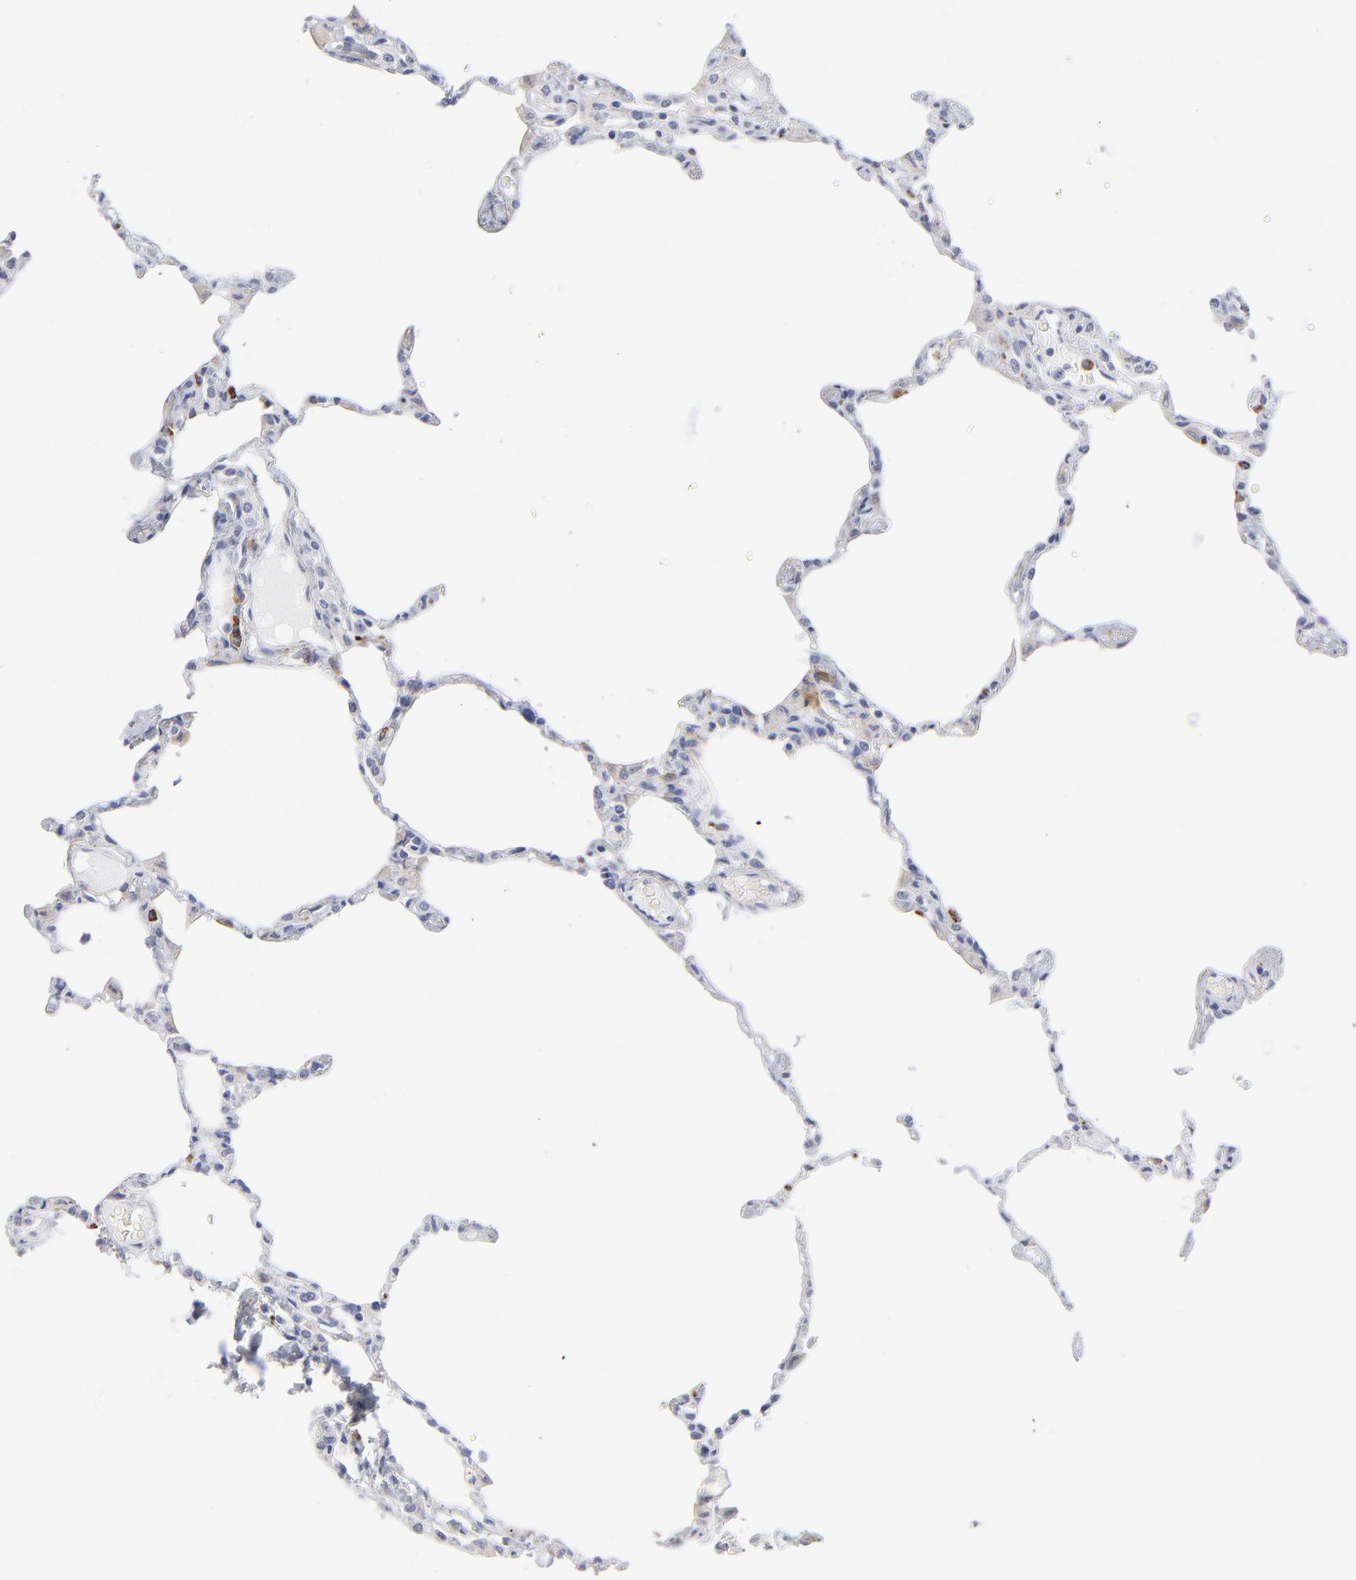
{"staining": {"intensity": "negative", "quantity": "none", "location": "none"}, "tissue": "lung", "cell_type": "Alveolar cells", "image_type": "normal", "snomed": [{"axis": "morphology", "description": "Normal tissue, NOS"}, {"axis": "topography", "description": "Lung"}], "caption": "This micrograph is of normal lung stained with immunohistochemistry to label a protein in brown with the nuclei are counter-stained blue. There is no positivity in alveolar cells.", "gene": "CD180", "patient": {"sex": "female", "age": 49}}